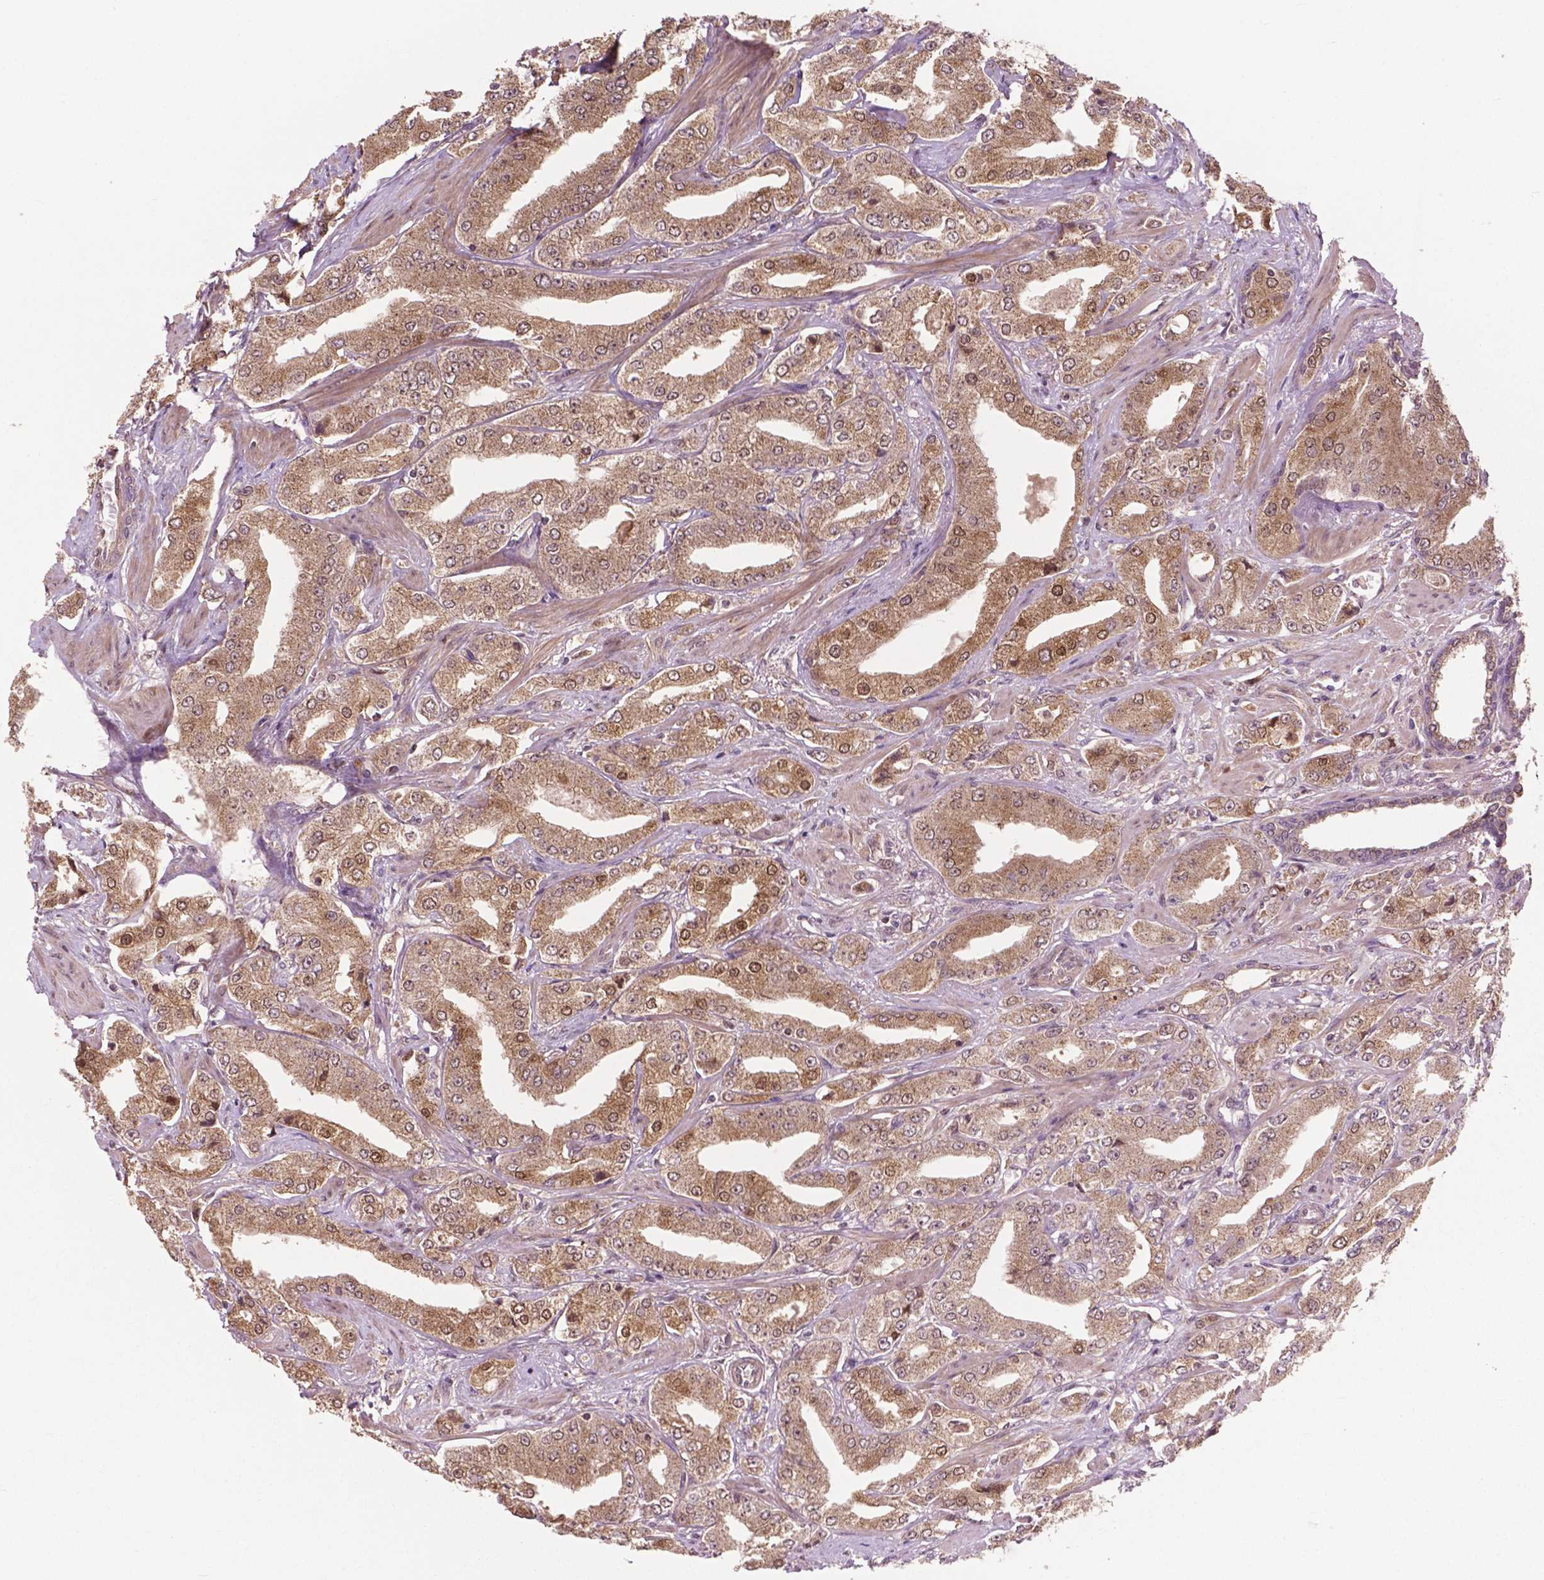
{"staining": {"intensity": "moderate", "quantity": ">75%", "location": "cytoplasmic/membranous,nuclear"}, "tissue": "prostate cancer", "cell_type": "Tumor cells", "image_type": "cancer", "snomed": [{"axis": "morphology", "description": "Adenocarcinoma, Low grade"}, {"axis": "topography", "description": "Prostate"}], "caption": "A brown stain shows moderate cytoplasmic/membranous and nuclear positivity of a protein in prostate adenocarcinoma (low-grade) tumor cells. Nuclei are stained in blue.", "gene": "PPP1CB", "patient": {"sex": "male", "age": 60}}